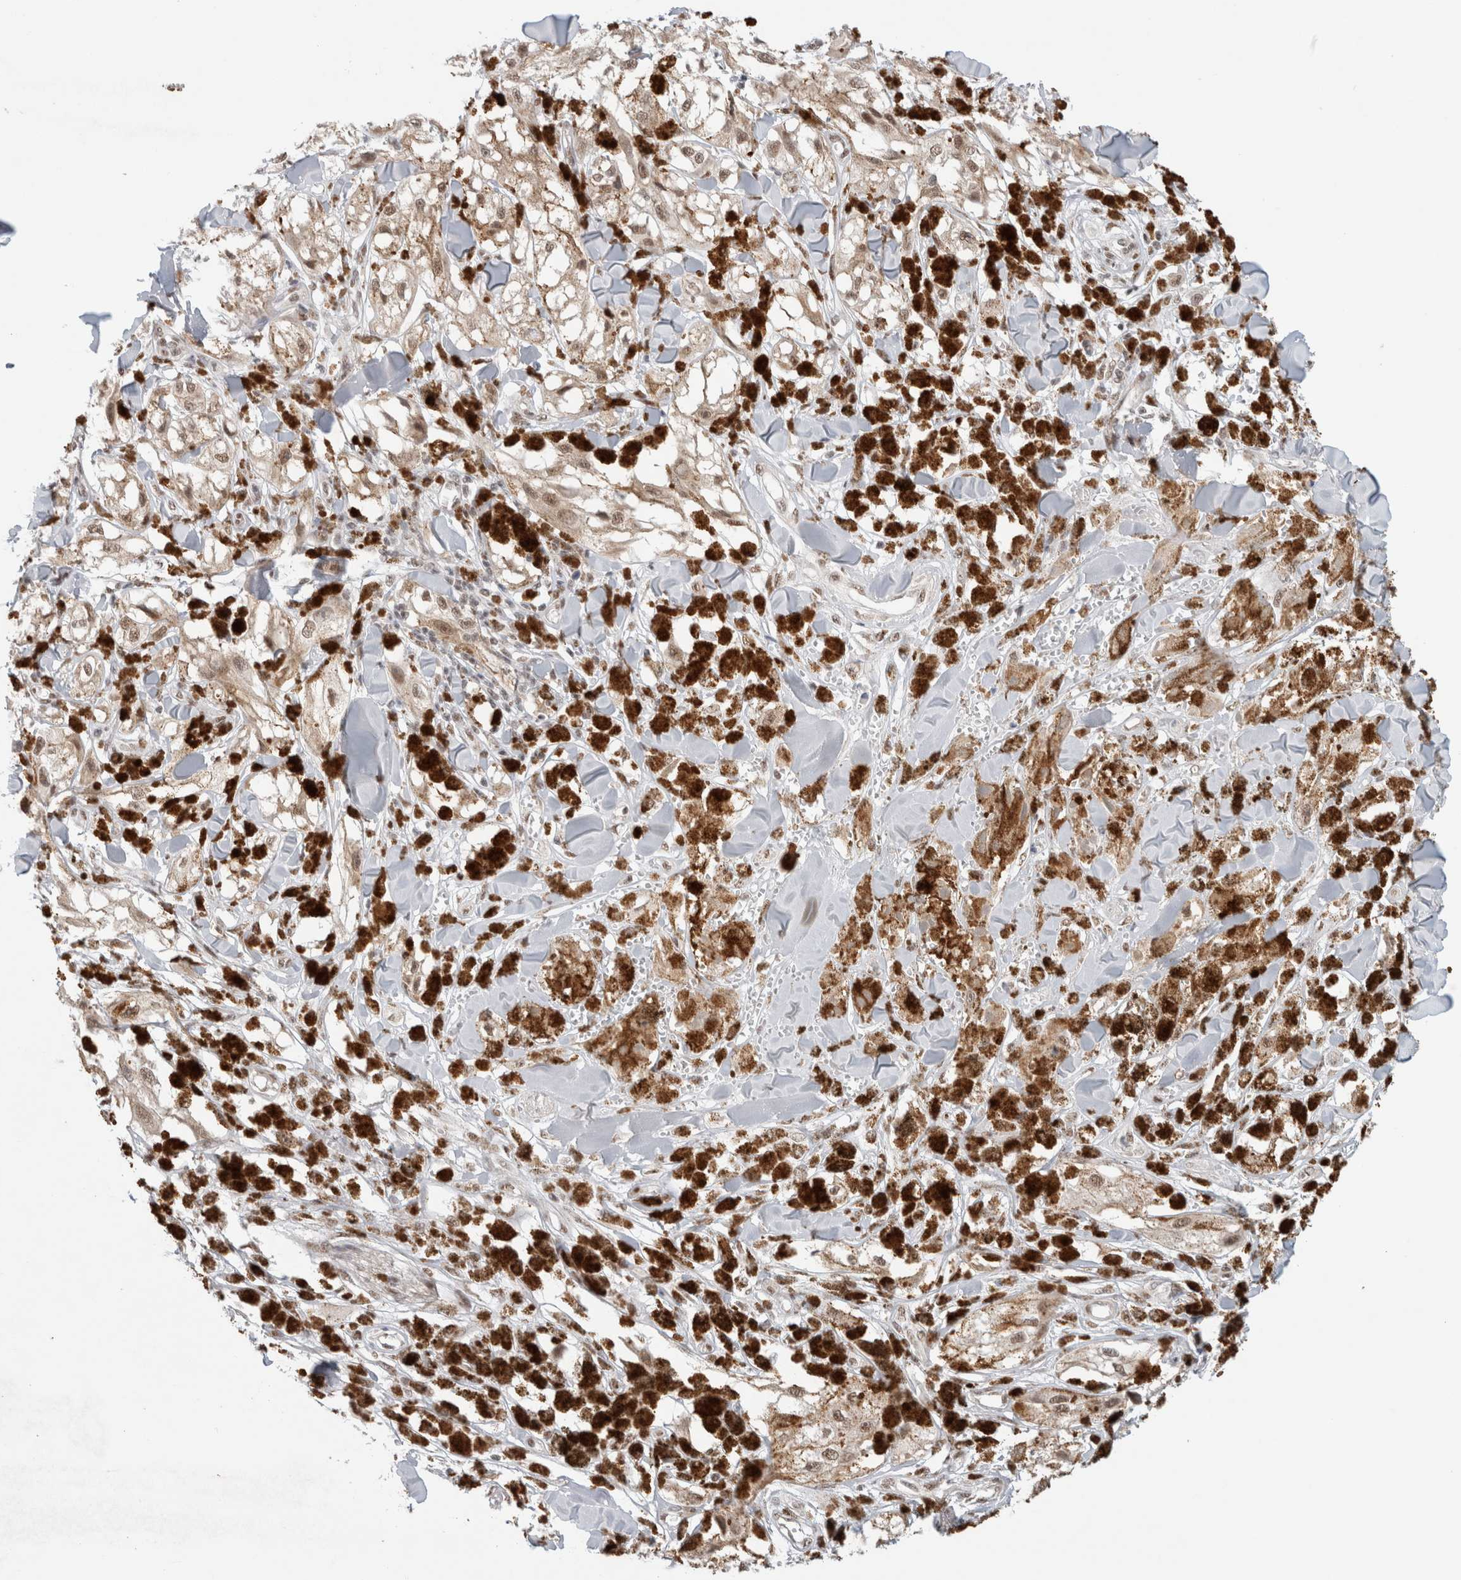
{"staining": {"intensity": "weak", "quantity": ">75%", "location": "nuclear"}, "tissue": "melanoma", "cell_type": "Tumor cells", "image_type": "cancer", "snomed": [{"axis": "morphology", "description": "Malignant melanoma, NOS"}, {"axis": "topography", "description": "Skin"}], "caption": "An immunohistochemistry histopathology image of neoplastic tissue is shown. Protein staining in brown highlights weak nuclear positivity in malignant melanoma within tumor cells.", "gene": "TRMT12", "patient": {"sex": "male", "age": 88}}